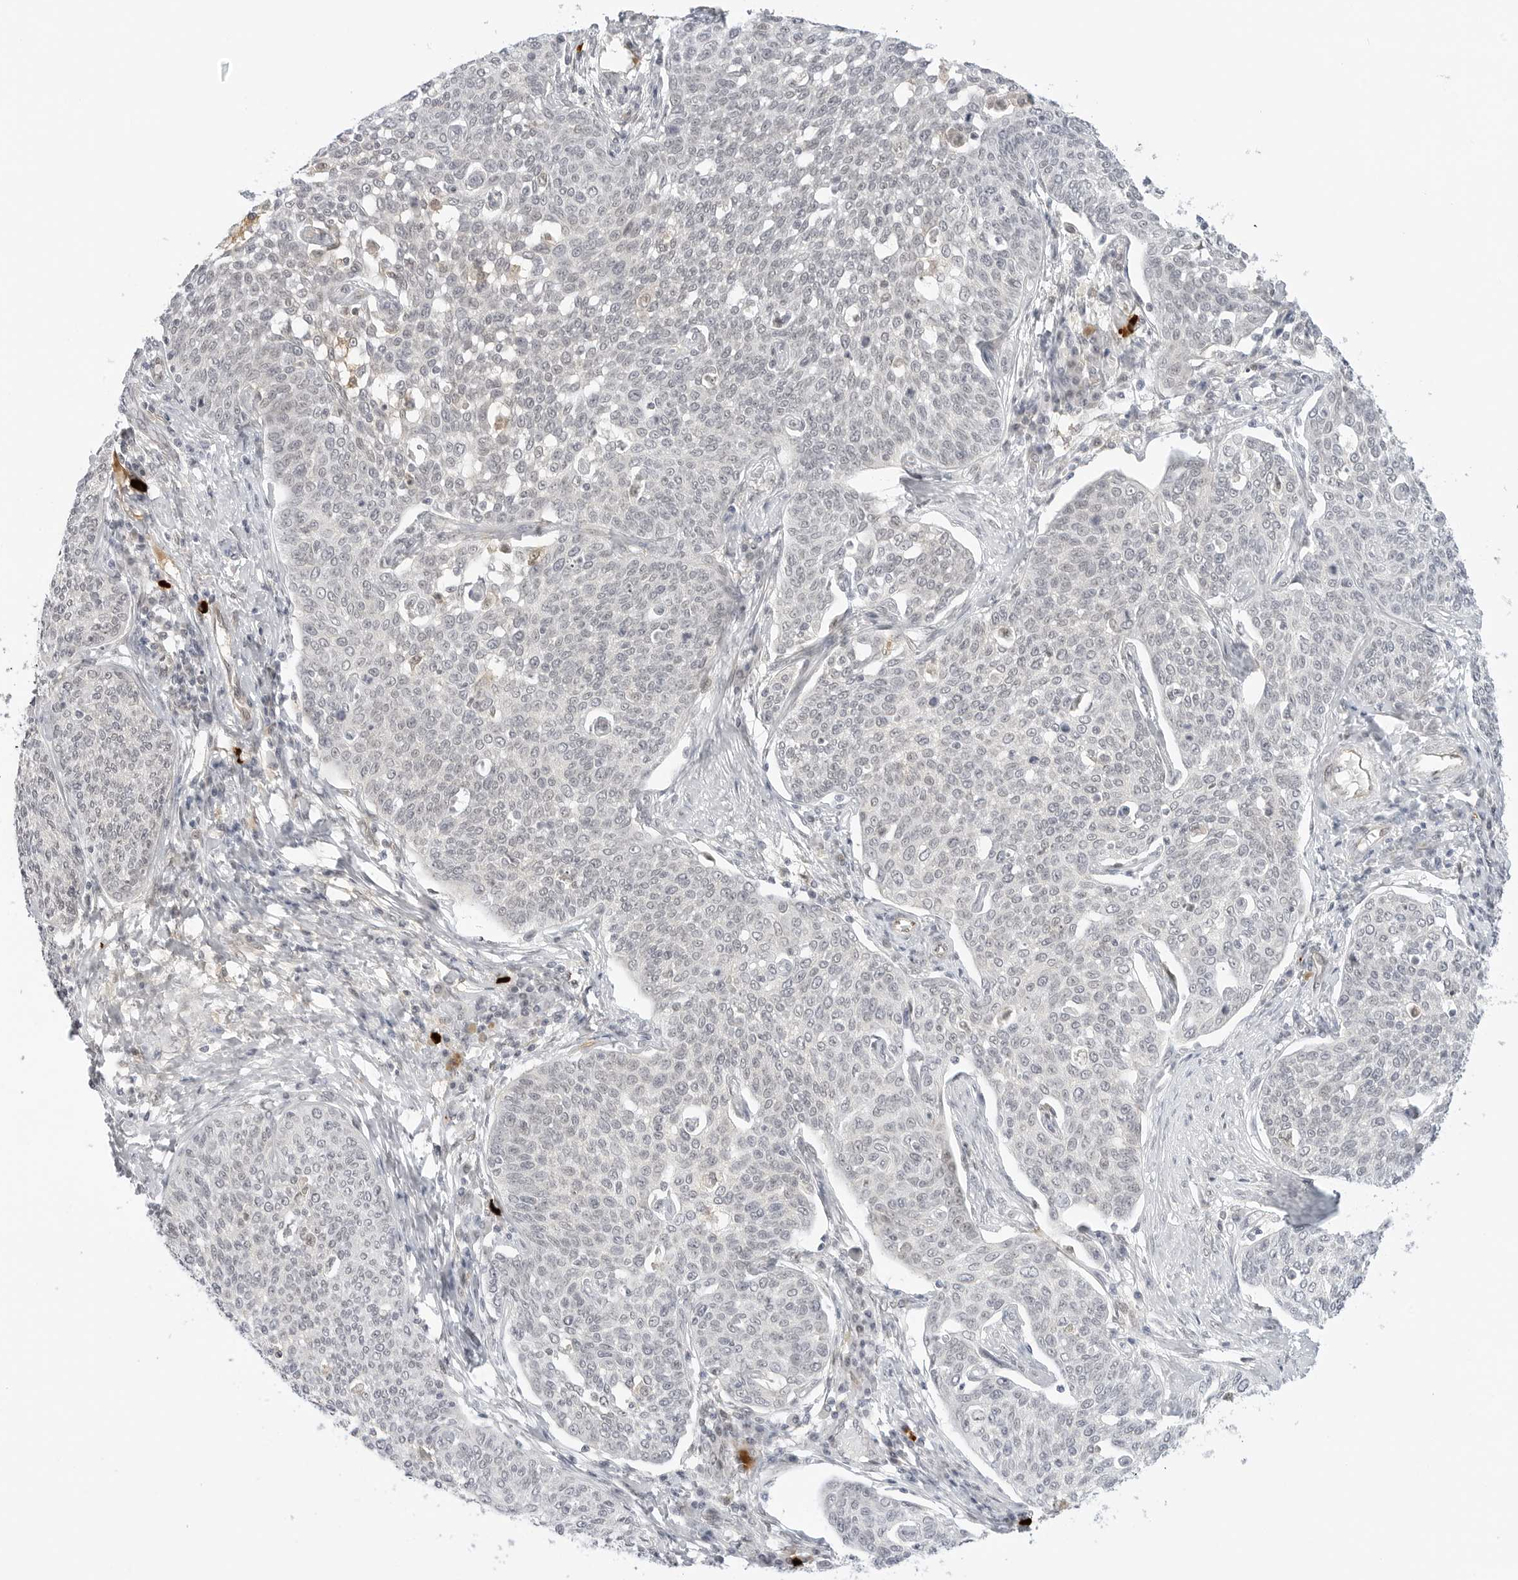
{"staining": {"intensity": "negative", "quantity": "none", "location": "none"}, "tissue": "cervical cancer", "cell_type": "Tumor cells", "image_type": "cancer", "snomed": [{"axis": "morphology", "description": "Squamous cell carcinoma, NOS"}, {"axis": "topography", "description": "Cervix"}], "caption": "This is an immunohistochemistry micrograph of human cervical cancer. There is no staining in tumor cells.", "gene": "HIPK3", "patient": {"sex": "female", "age": 34}}